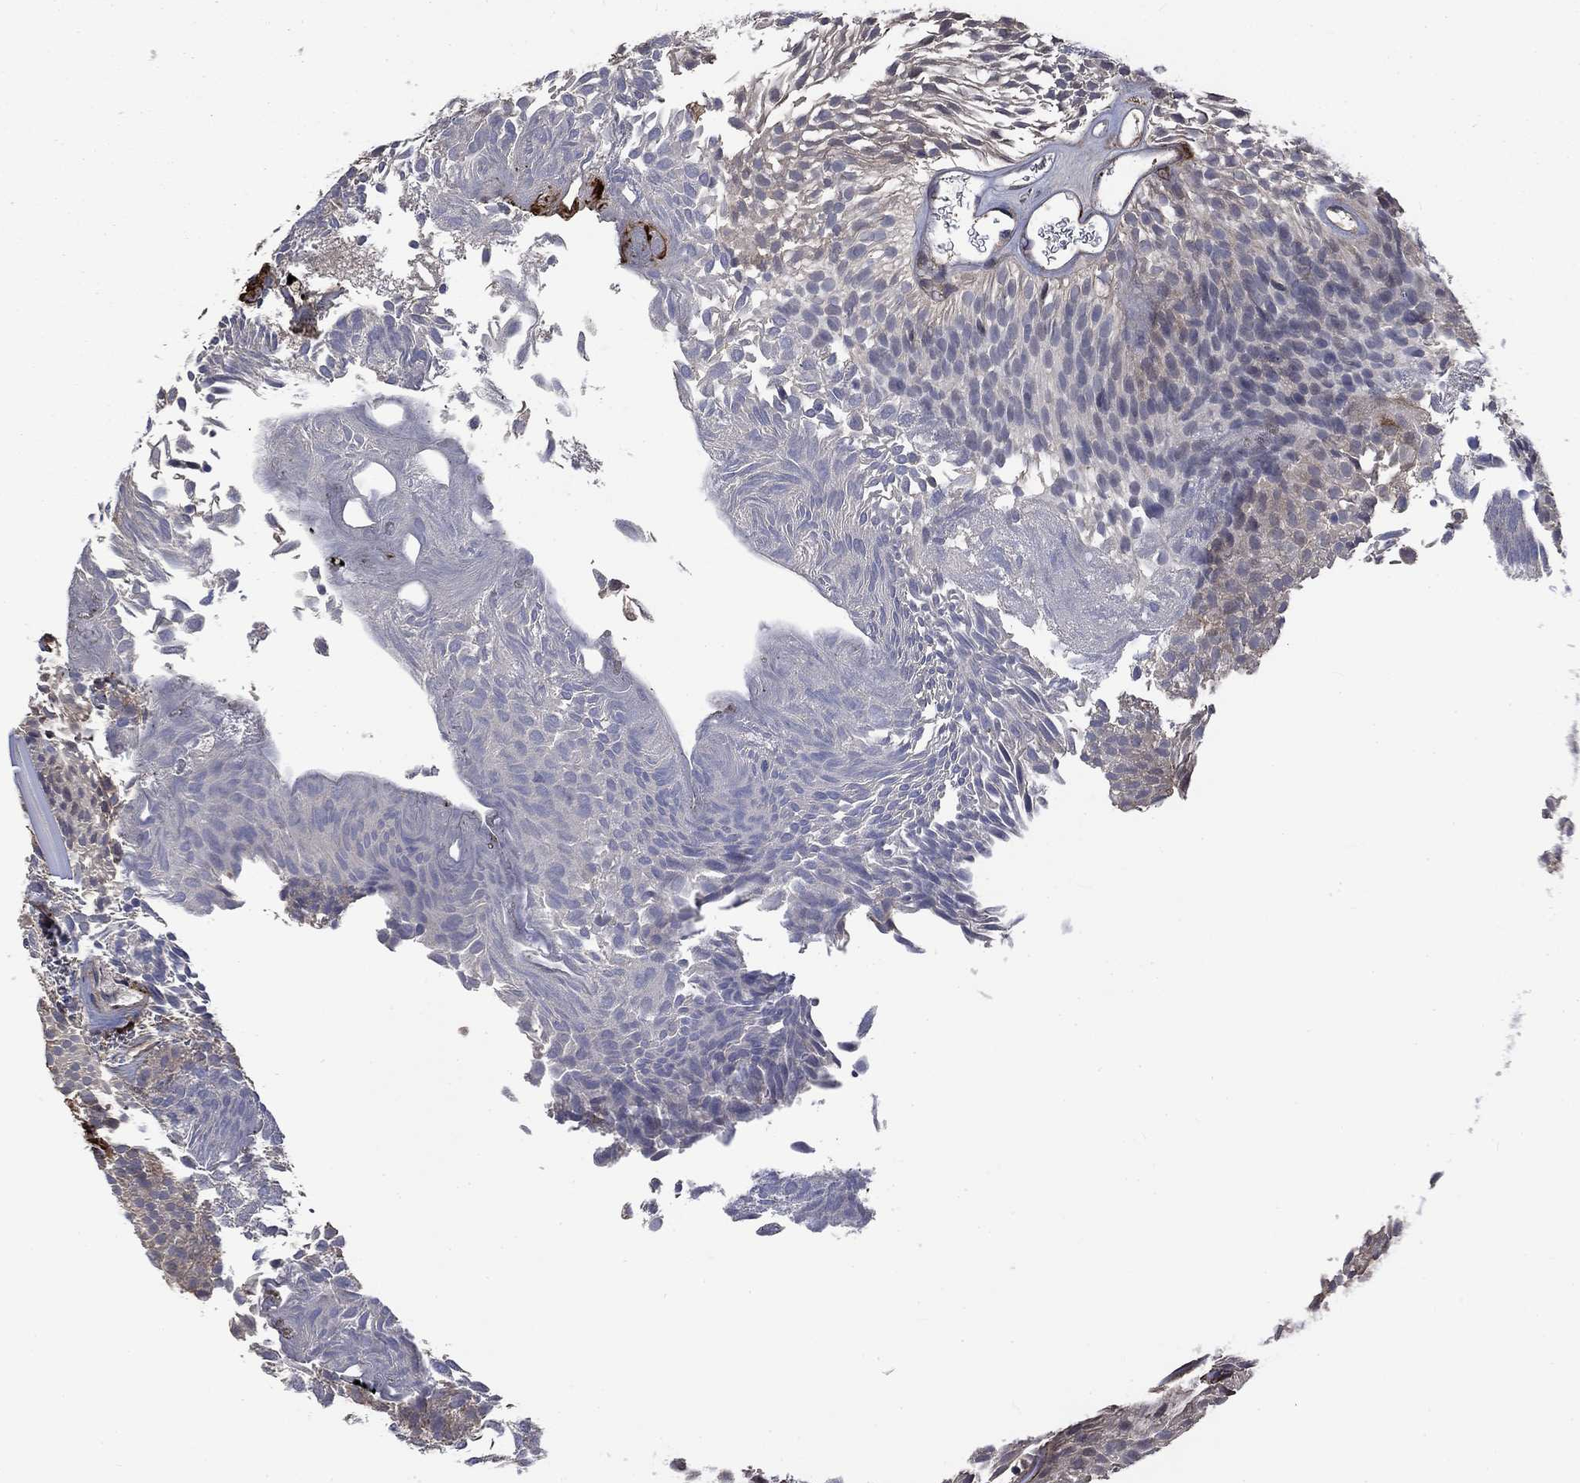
{"staining": {"intensity": "negative", "quantity": "none", "location": "none"}, "tissue": "urothelial cancer", "cell_type": "Tumor cells", "image_type": "cancer", "snomed": [{"axis": "morphology", "description": "Urothelial carcinoma, Low grade"}, {"axis": "topography", "description": "Urinary bladder"}], "caption": "Tumor cells show no significant protein expression in urothelial carcinoma (low-grade).", "gene": "VCAN", "patient": {"sex": "male", "age": 52}}